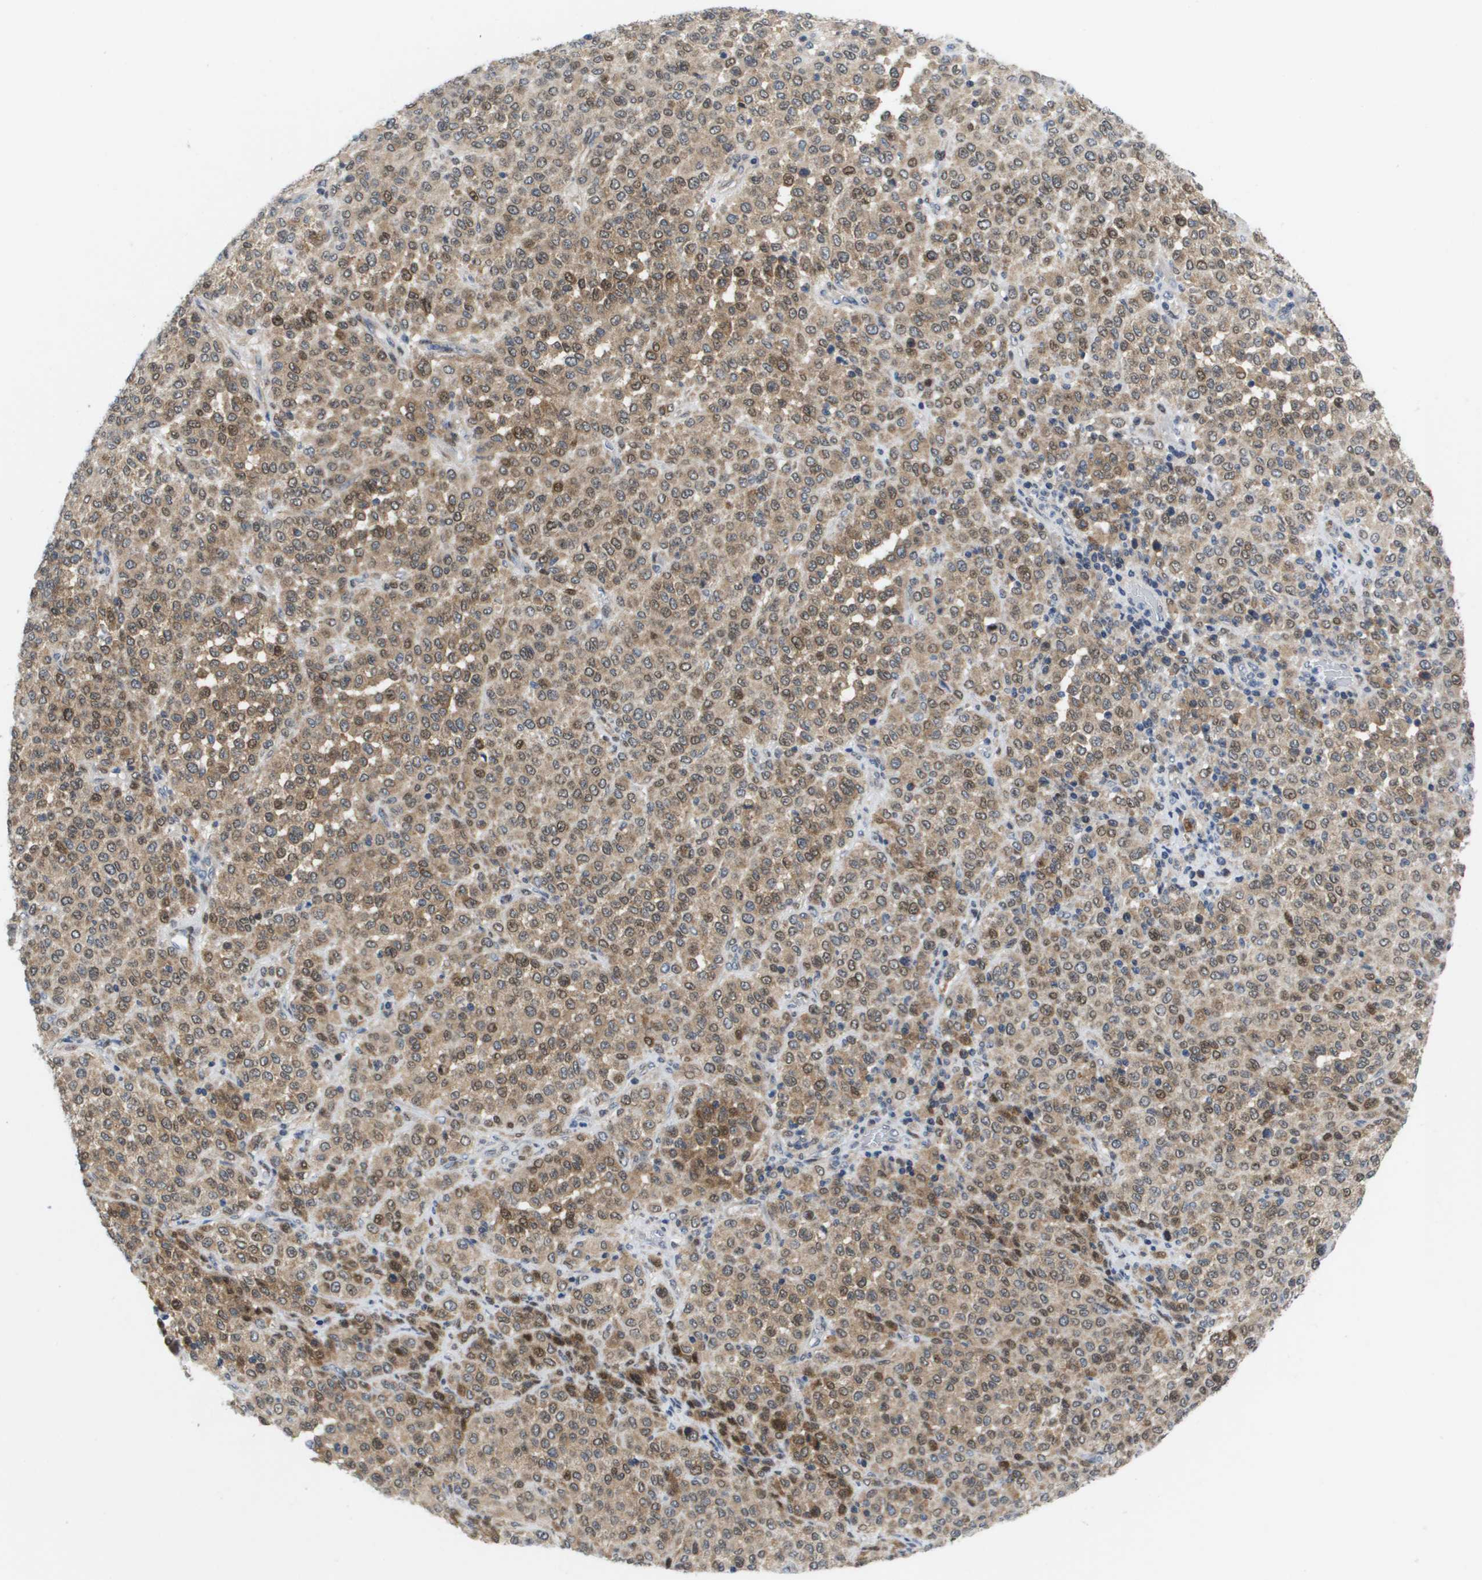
{"staining": {"intensity": "moderate", "quantity": ">75%", "location": "cytoplasmic/membranous,nuclear"}, "tissue": "melanoma", "cell_type": "Tumor cells", "image_type": "cancer", "snomed": [{"axis": "morphology", "description": "Malignant melanoma, Metastatic site"}, {"axis": "topography", "description": "Pancreas"}], "caption": "This photomicrograph shows immunohistochemistry (IHC) staining of human melanoma, with medium moderate cytoplasmic/membranous and nuclear positivity in about >75% of tumor cells.", "gene": "FKBP4", "patient": {"sex": "female", "age": 30}}